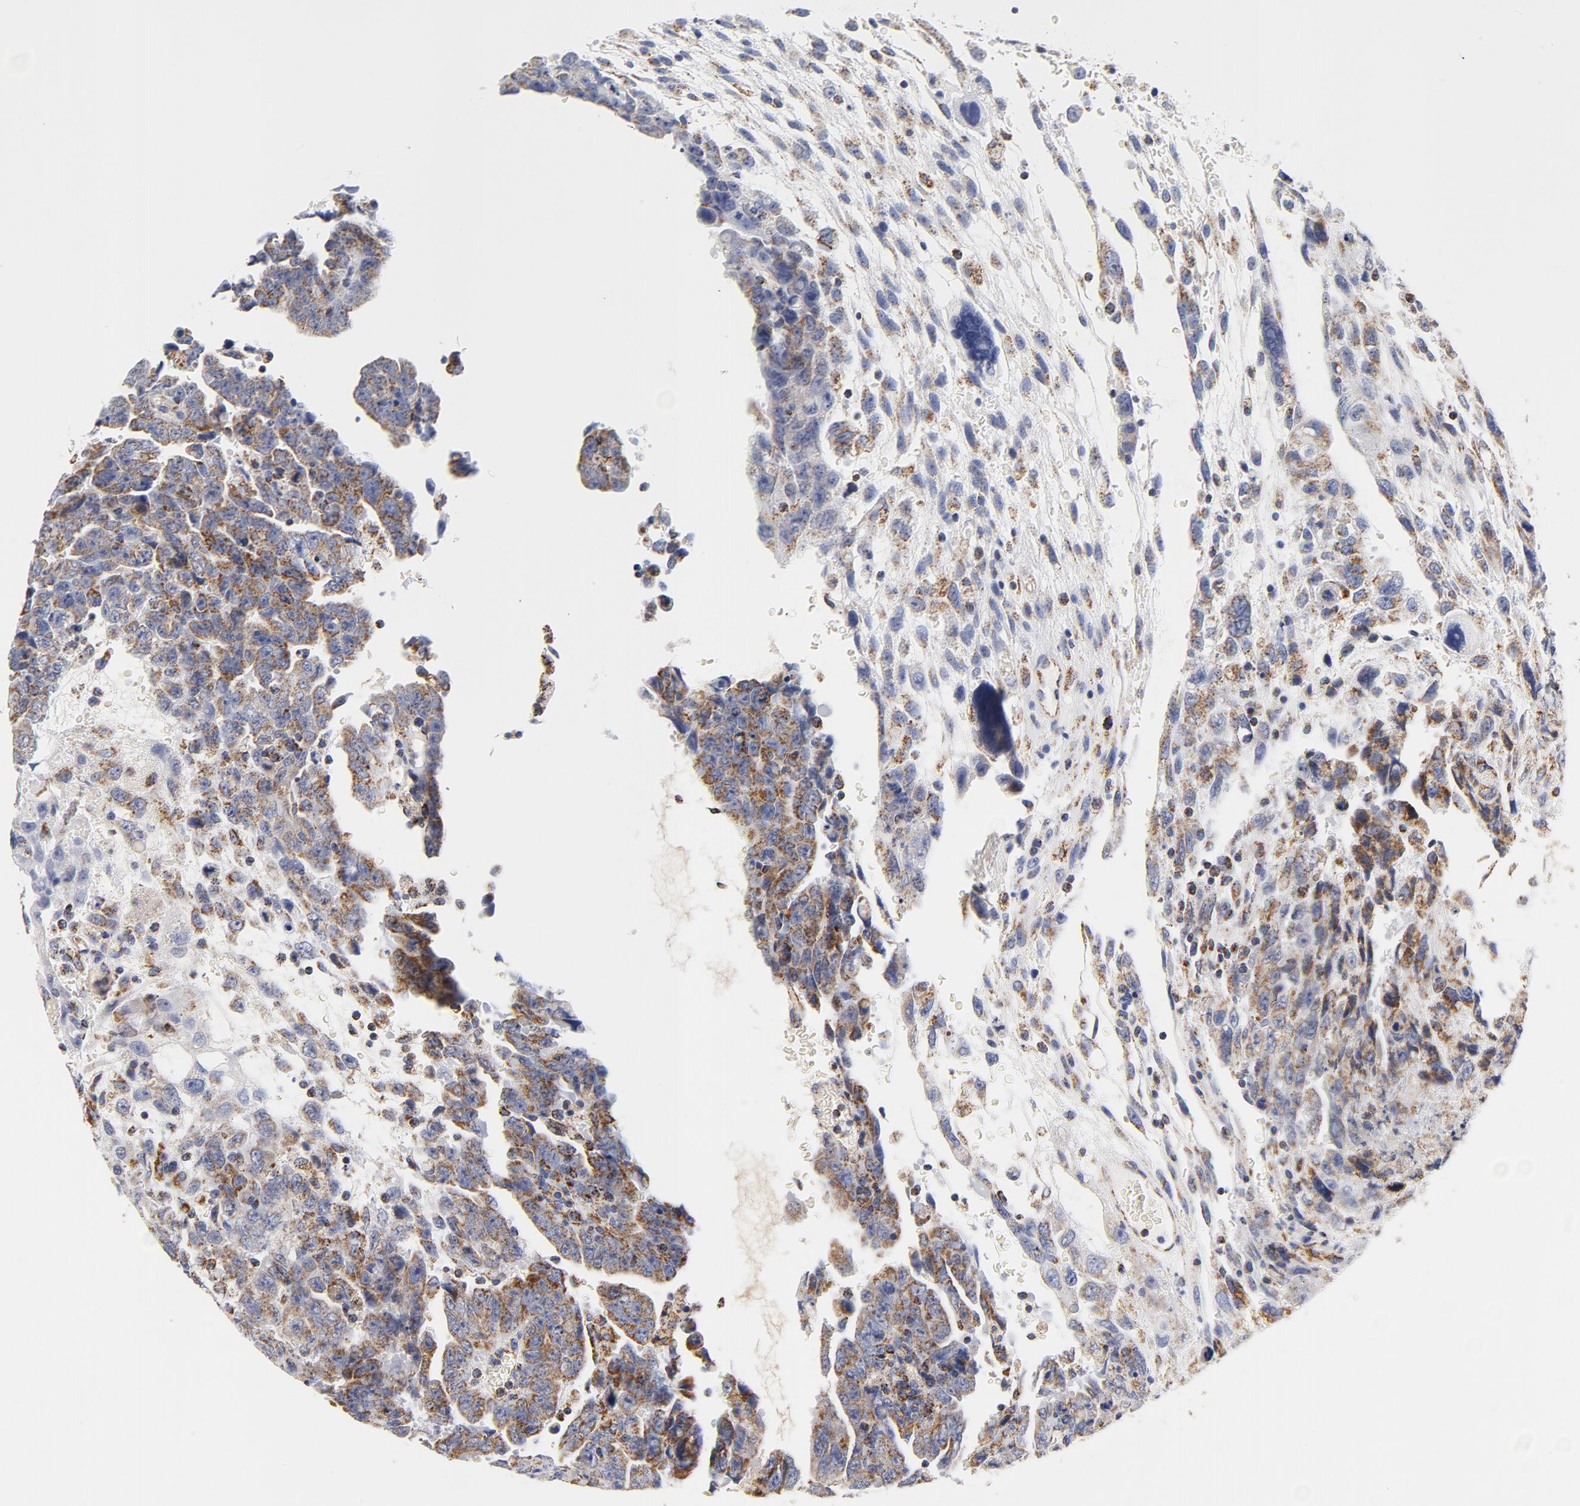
{"staining": {"intensity": "moderate", "quantity": ">75%", "location": "cytoplasmic/membranous"}, "tissue": "testis cancer", "cell_type": "Tumor cells", "image_type": "cancer", "snomed": [{"axis": "morphology", "description": "Carcinoma, Embryonal, NOS"}, {"axis": "topography", "description": "Testis"}], "caption": "DAB (3,3'-diaminobenzidine) immunohistochemical staining of human testis cancer (embryonal carcinoma) demonstrates moderate cytoplasmic/membranous protein staining in approximately >75% of tumor cells.", "gene": "ECHS1", "patient": {"sex": "male", "age": 28}}